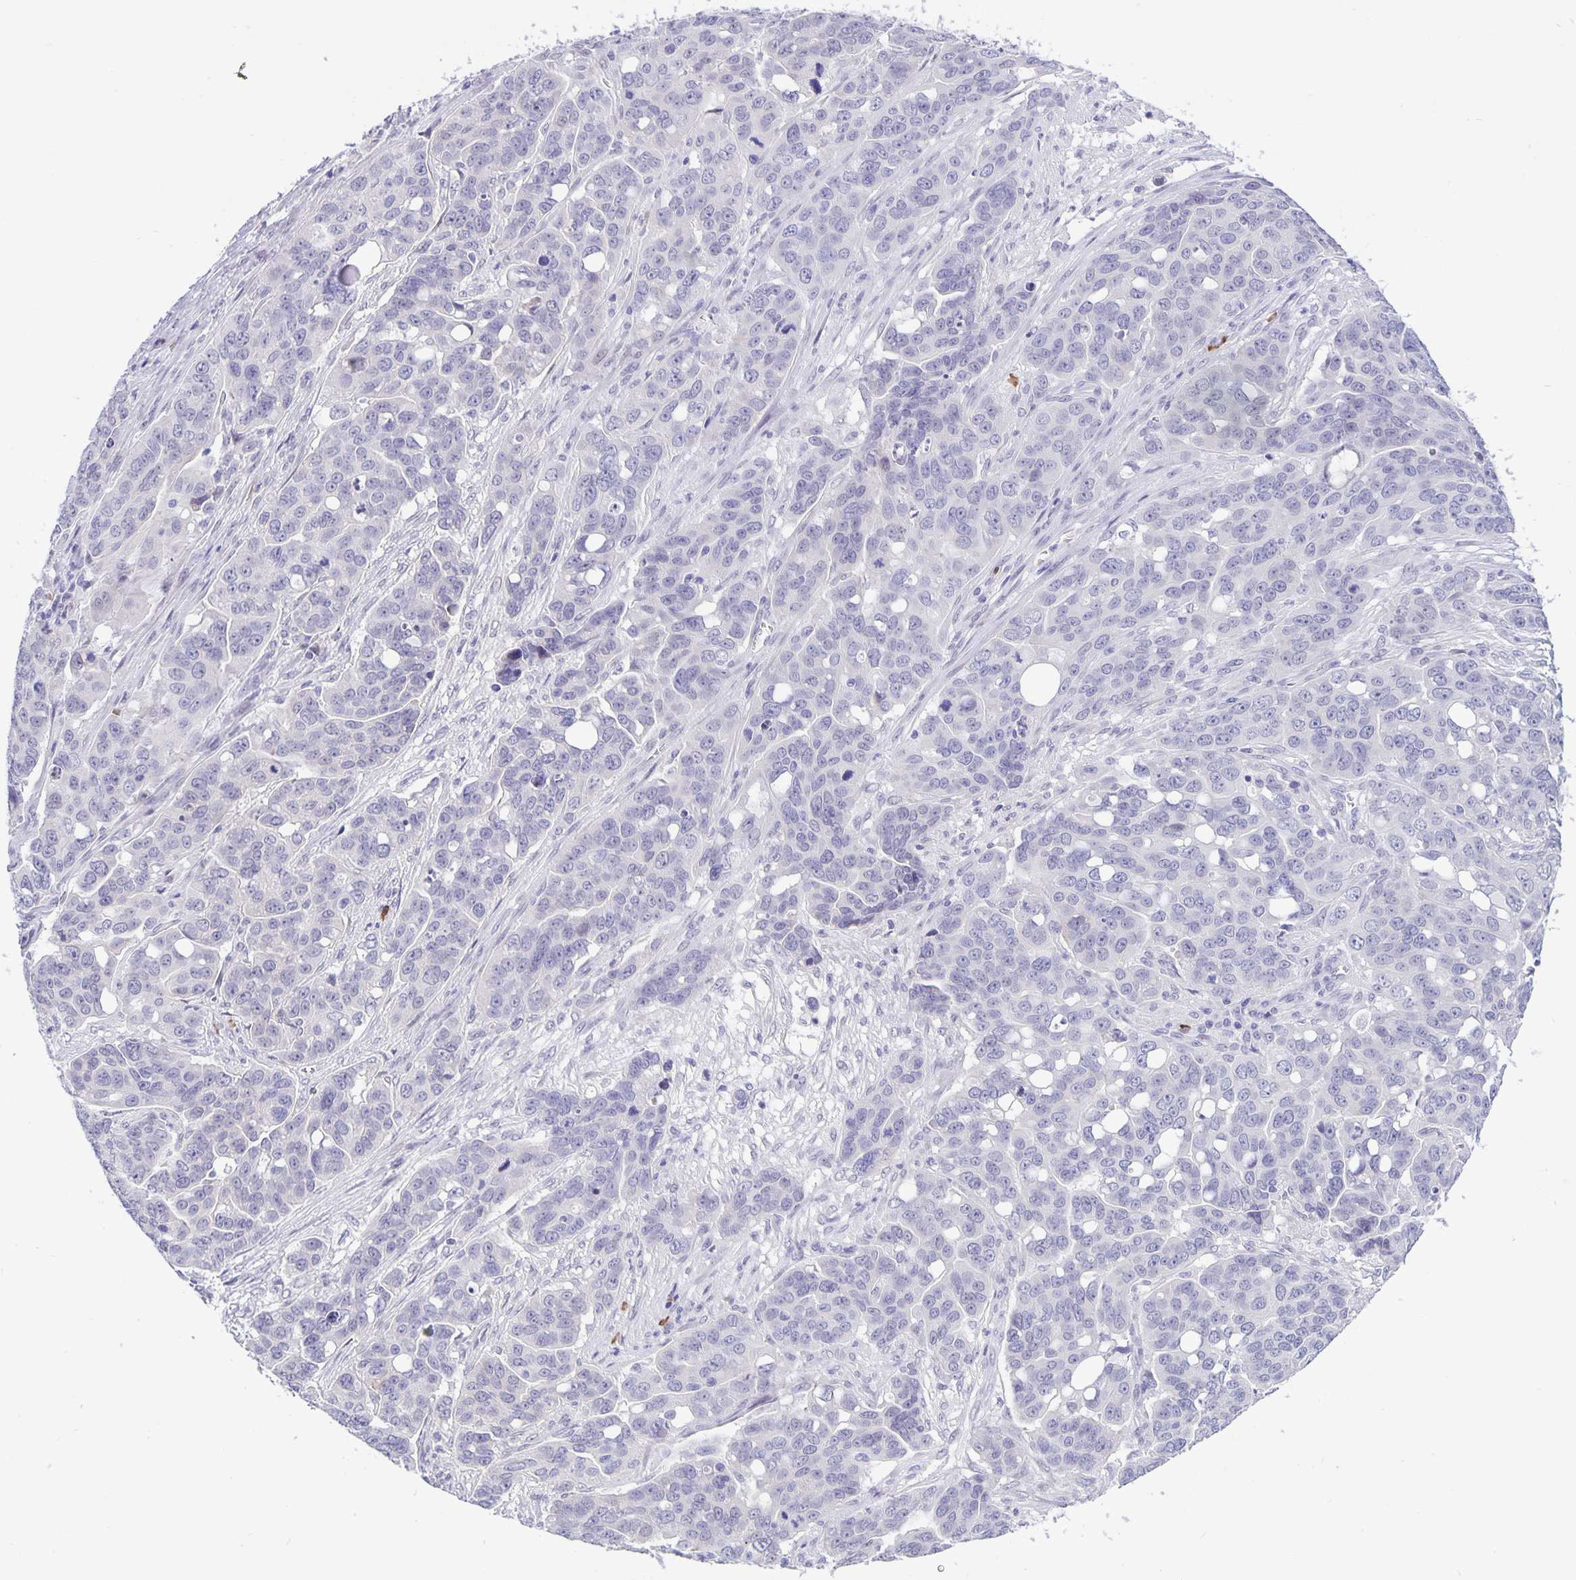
{"staining": {"intensity": "negative", "quantity": "none", "location": "none"}, "tissue": "ovarian cancer", "cell_type": "Tumor cells", "image_type": "cancer", "snomed": [{"axis": "morphology", "description": "Carcinoma, endometroid"}, {"axis": "topography", "description": "Ovary"}], "caption": "IHC micrograph of neoplastic tissue: human ovarian endometroid carcinoma stained with DAB demonstrates no significant protein positivity in tumor cells.", "gene": "ERMN", "patient": {"sex": "female", "age": 78}}